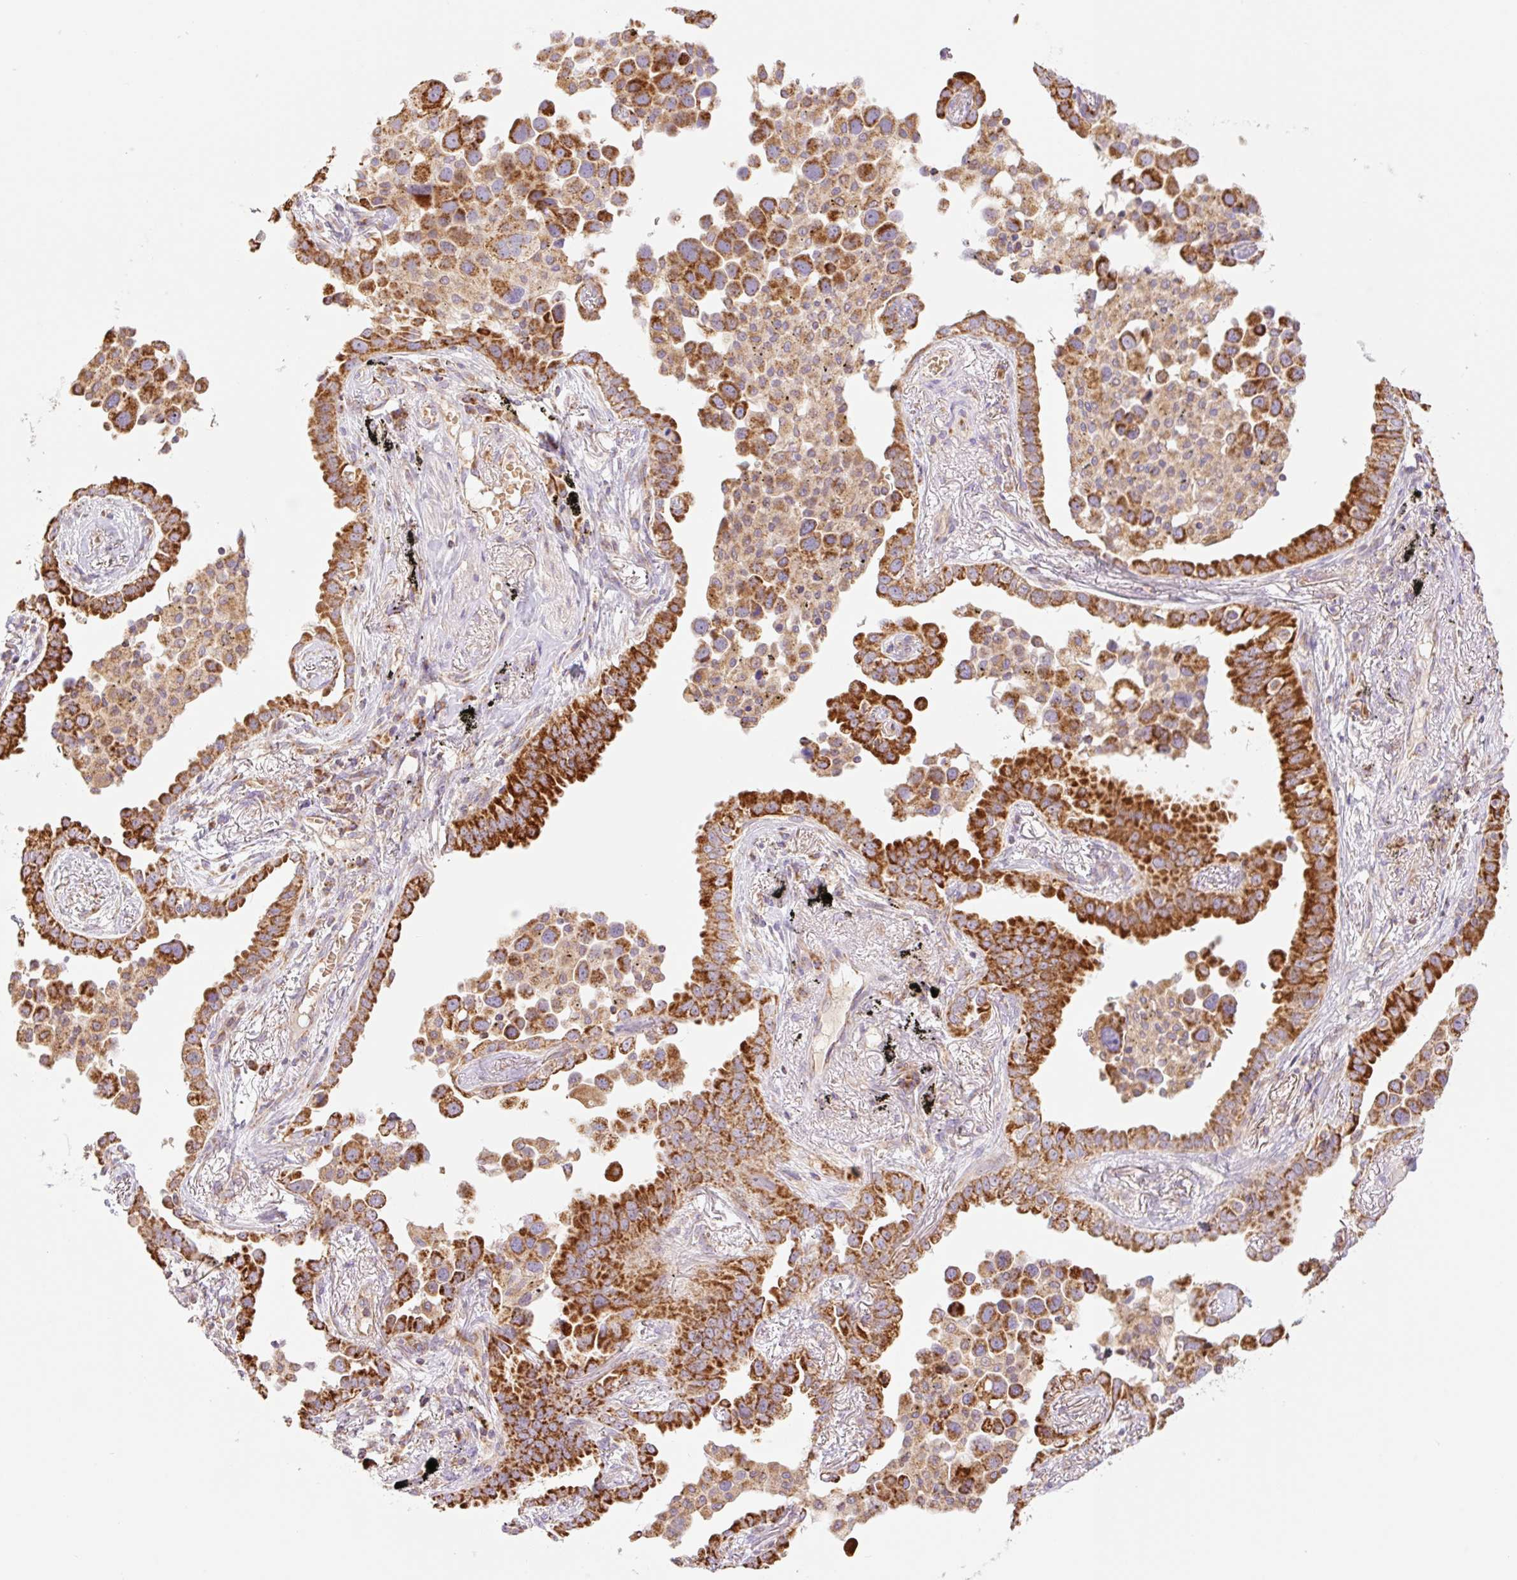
{"staining": {"intensity": "strong", "quantity": ">75%", "location": "cytoplasmic/membranous"}, "tissue": "lung cancer", "cell_type": "Tumor cells", "image_type": "cancer", "snomed": [{"axis": "morphology", "description": "Adenocarcinoma, NOS"}, {"axis": "topography", "description": "Lung"}], "caption": "There is high levels of strong cytoplasmic/membranous staining in tumor cells of lung cancer (adenocarcinoma), as demonstrated by immunohistochemical staining (brown color).", "gene": "GOSR2", "patient": {"sex": "male", "age": 67}}